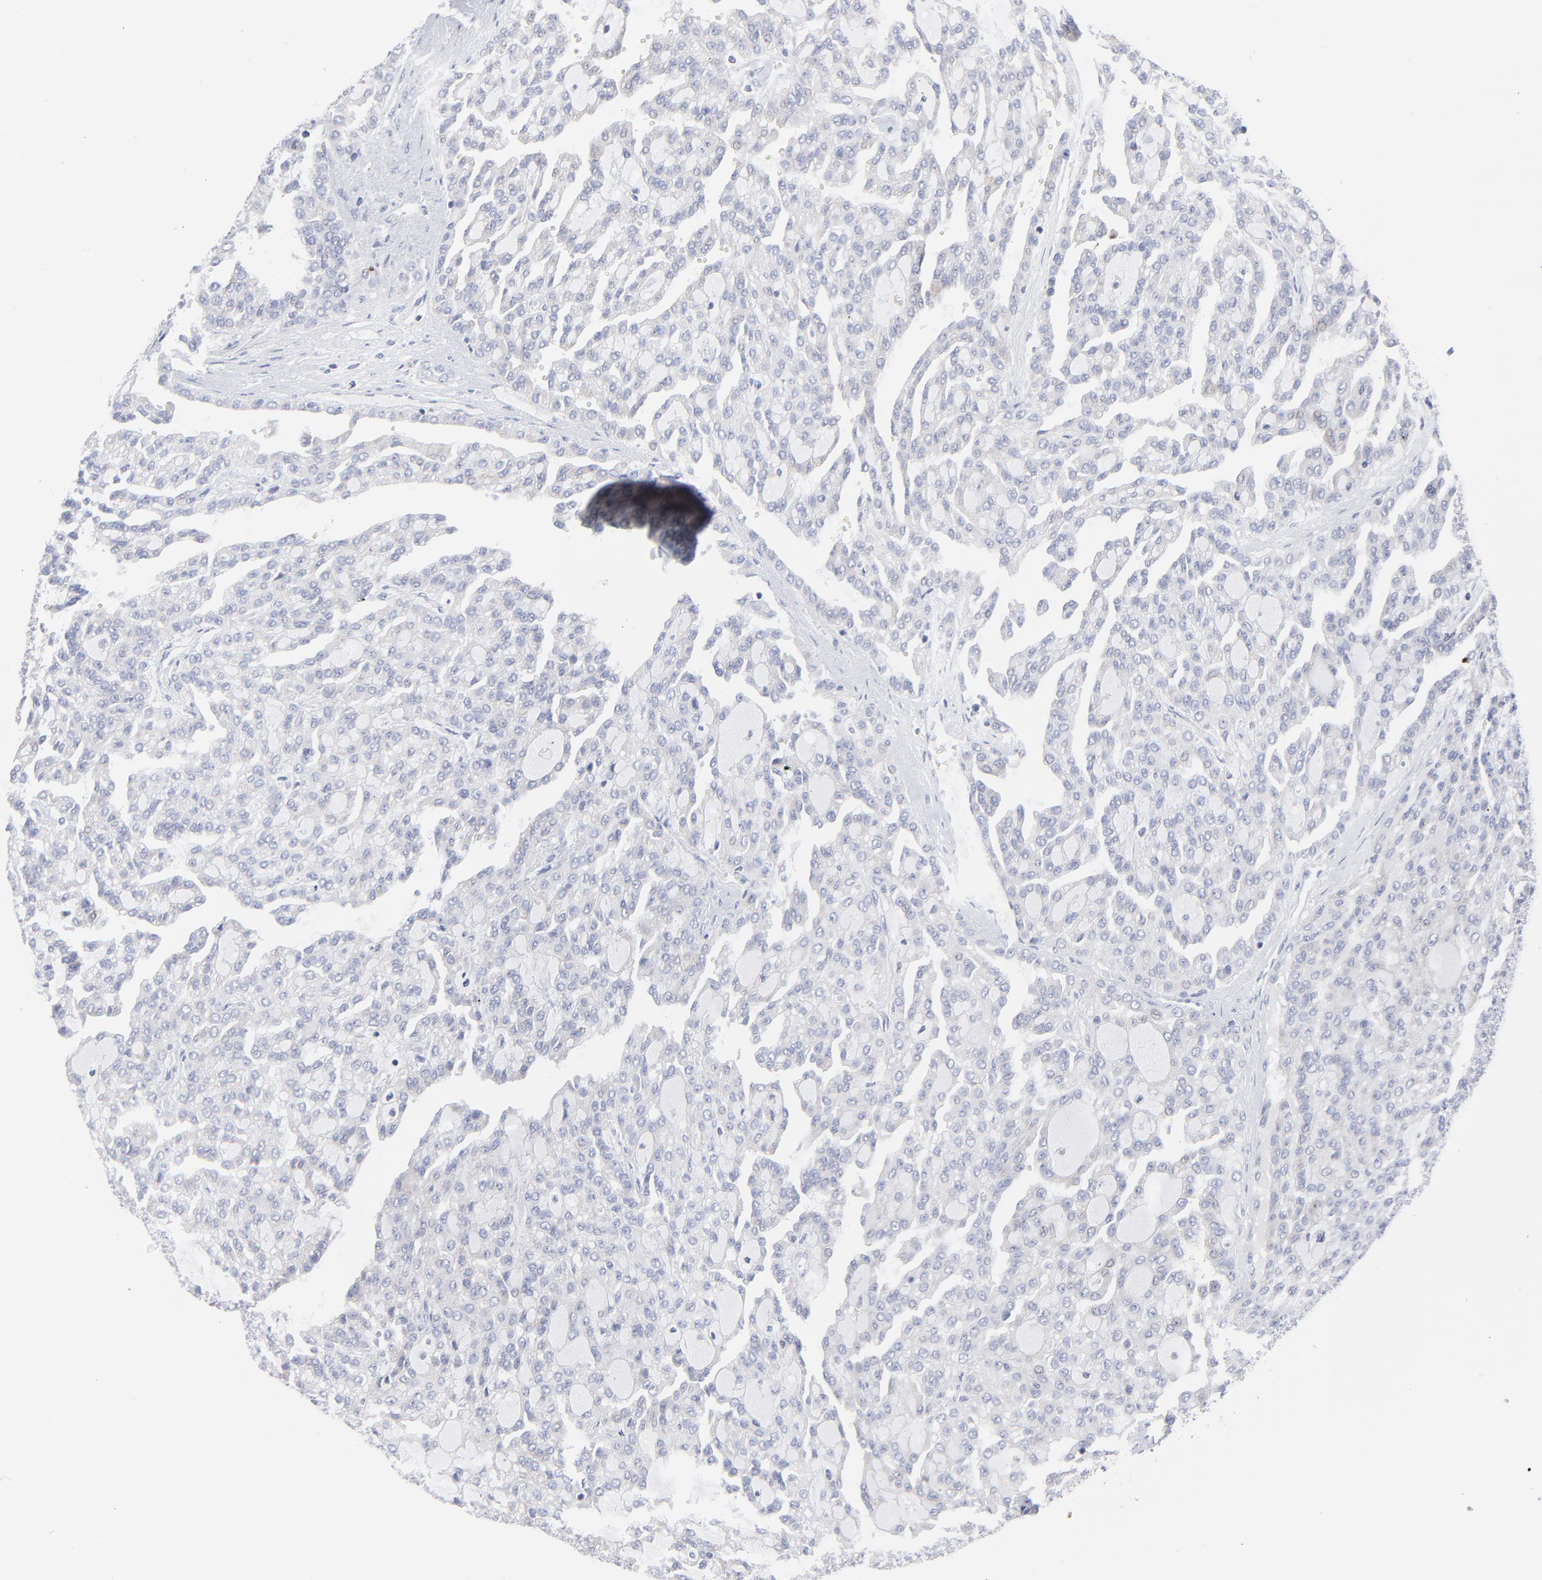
{"staining": {"intensity": "negative", "quantity": "none", "location": "none"}, "tissue": "renal cancer", "cell_type": "Tumor cells", "image_type": "cancer", "snomed": [{"axis": "morphology", "description": "Adenocarcinoma, NOS"}, {"axis": "topography", "description": "Kidney"}], "caption": "Tumor cells show no significant staining in renal cancer (adenocarcinoma). (Brightfield microscopy of DAB (3,3'-diaminobenzidine) IHC at high magnification).", "gene": "TRIM22", "patient": {"sex": "male", "age": 63}}